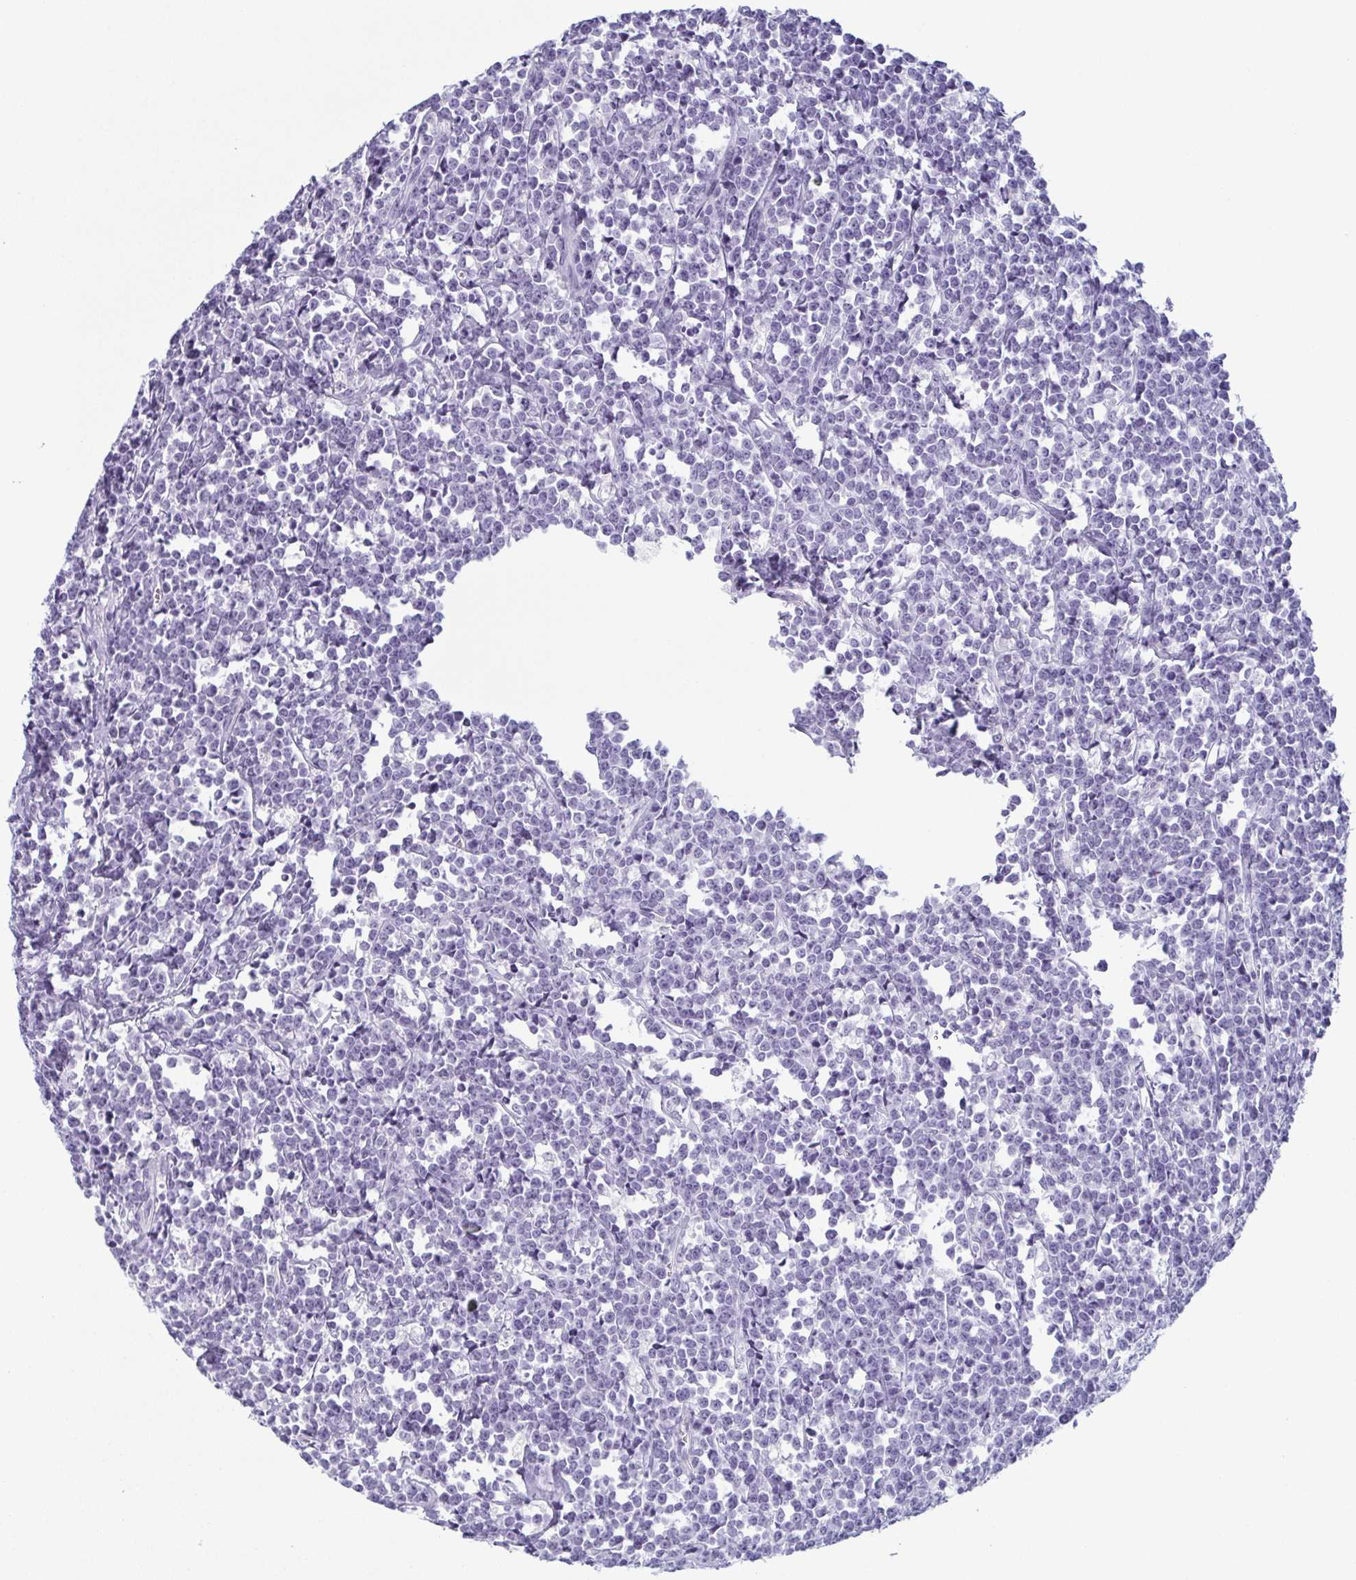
{"staining": {"intensity": "negative", "quantity": "none", "location": "none"}, "tissue": "lymphoma", "cell_type": "Tumor cells", "image_type": "cancer", "snomed": [{"axis": "morphology", "description": "Malignant lymphoma, non-Hodgkin's type, High grade"}, {"axis": "topography", "description": "Small intestine"}], "caption": "Immunohistochemistry (IHC) photomicrograph of lymphoma stained for a protein (brown), which demonstrates no positivity in tumor cells.", "gene": "KRT78", "patient": {"sex": "female", "age": 56}}